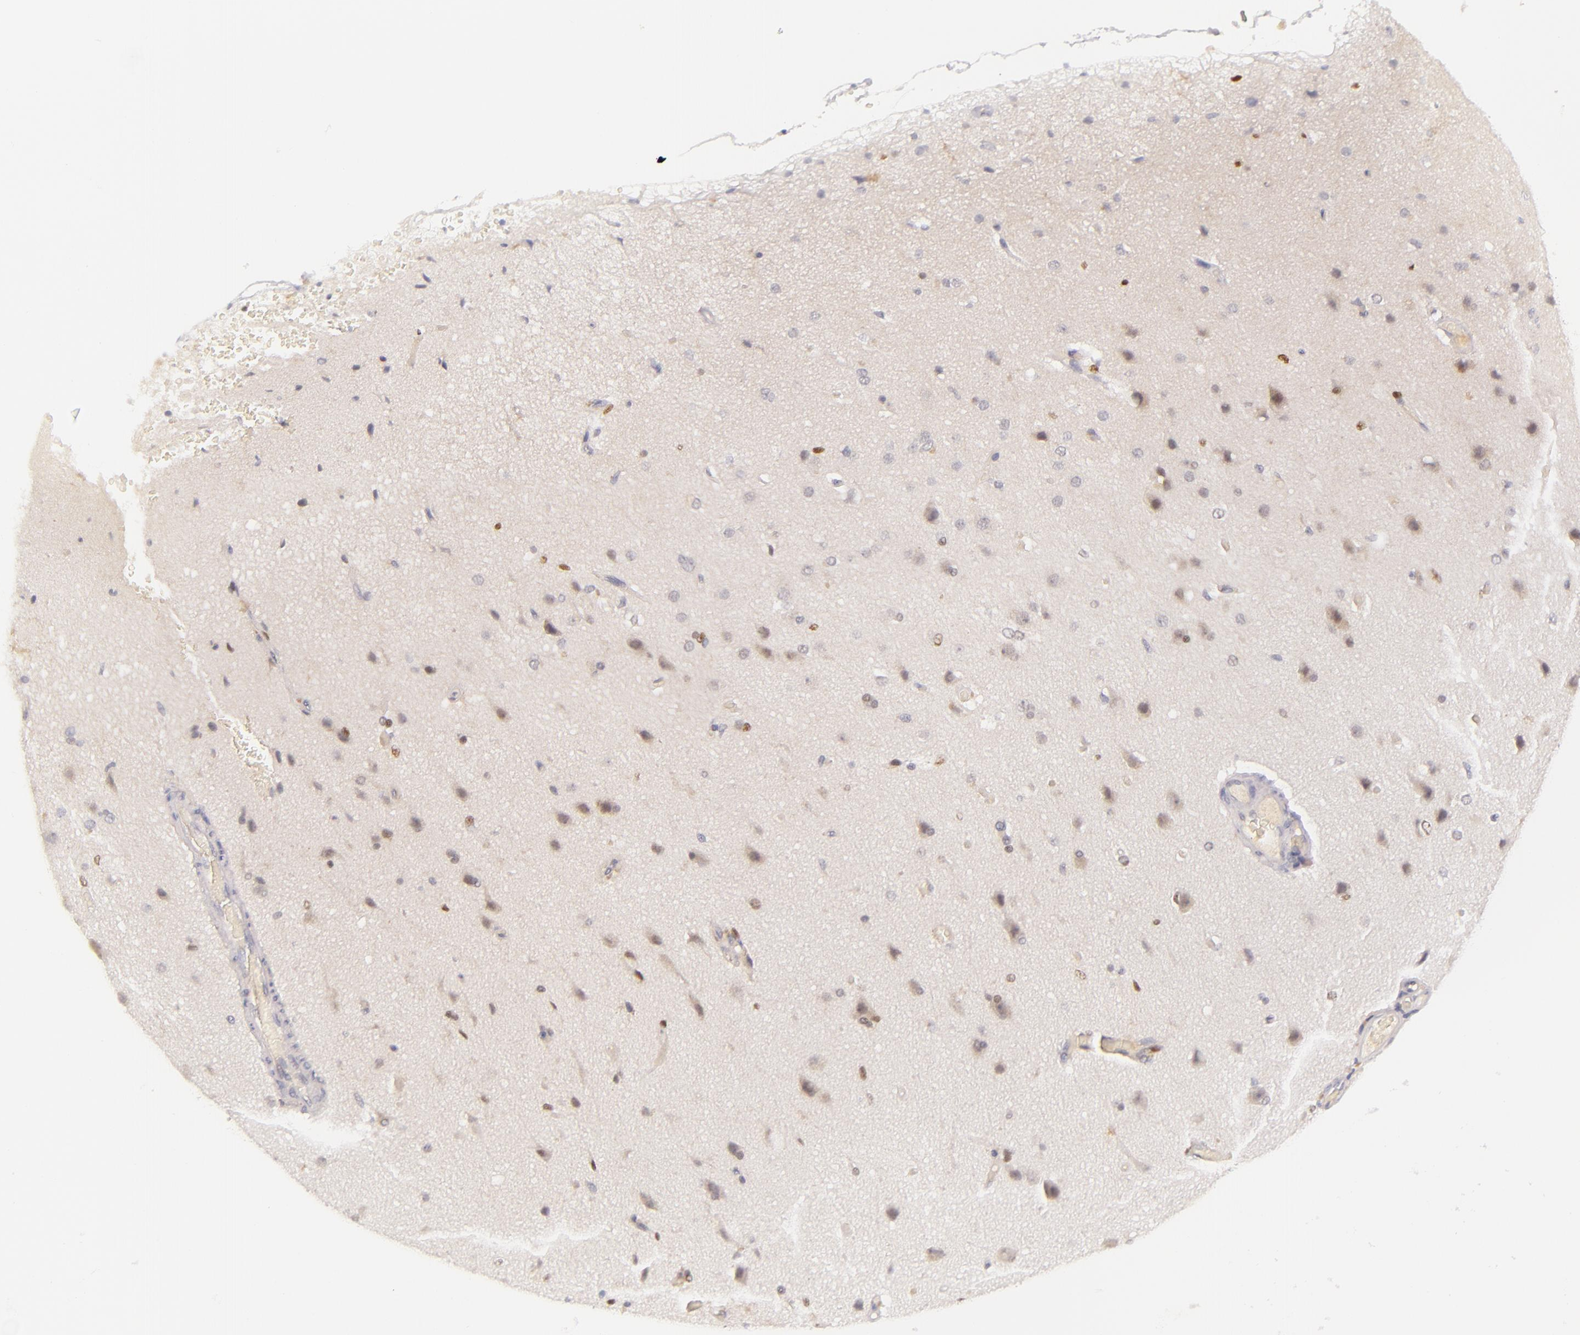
{"staining": {"intensity": "negative", "quantity": "none", "location": "none"}, "tissue": "cerebral cortex", "cell_type": "Endothelial cells", "image_type": "normal", "snomed": [{"axis": "morphology", "description": "Normal tissue, NOS"}, {"axis": "morphology", "description": "Glioma, malignant, High grade"}, {"axis": "topography", "description": "Cerebral cortex"}], "caption": "Immunohistochemistry (IHC) of normal cerebral cortex displays no expression in endothelial cells.", "gene": "BCL3", "patient": {"sex": "male", "age": 77}}